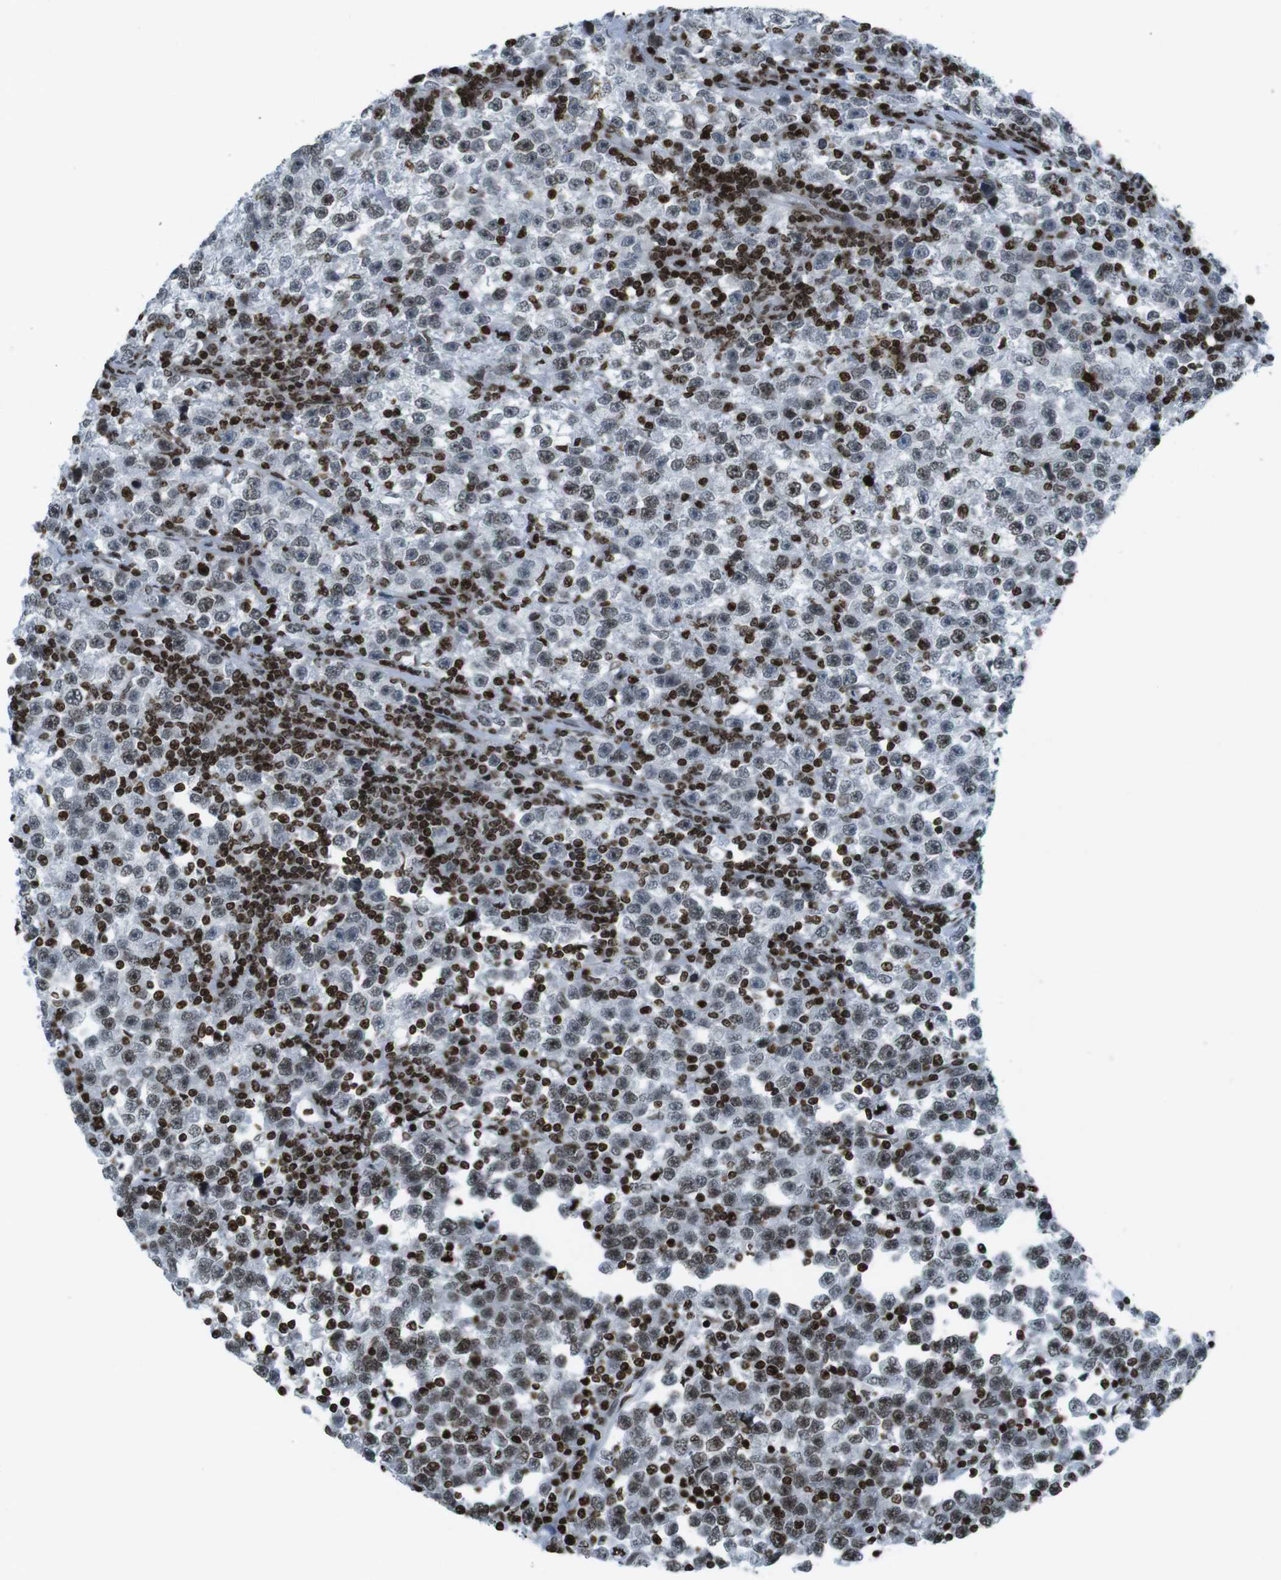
{"staining": {"intensity": "weak", "quantity": "<25%", "location": "nuclear"}, "tissue": "testis cancer", "cell_type": "Tumor cells", "image_type": "cancer", "snomed": [{"axis": "morphology", "description": "Seminoma, NOS"}, {"axis": "topography", "description": "Testis"}], "caption": "Human seminoma (testis) stained for a protein using IHC demonstrates no expression in tumor cells.", "gene": "H2AC8", "patient": {"sex": "male", "age": 43}}